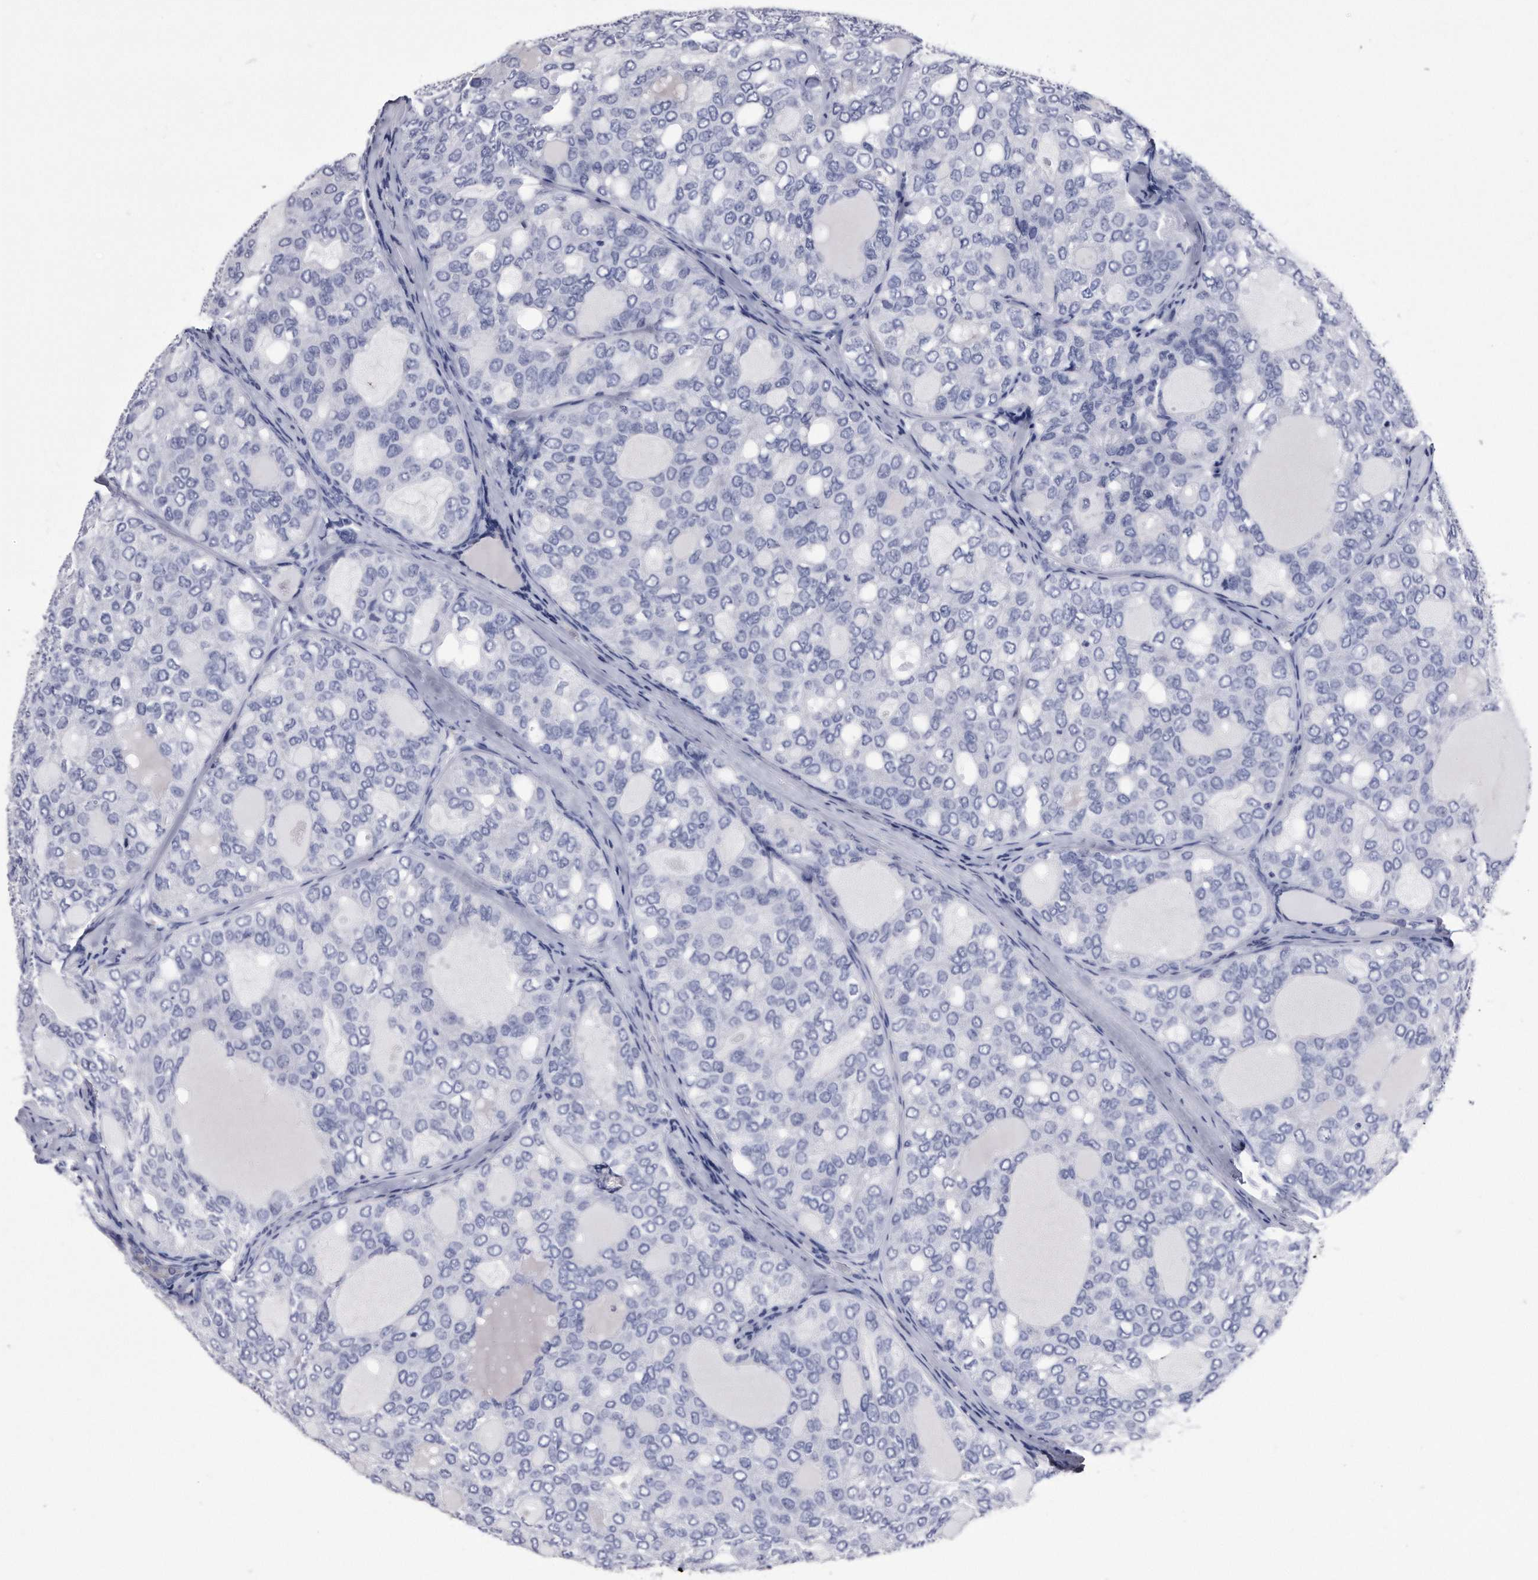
{"staining": {"intensity": "negative", "quantity": "none", "location": "none"}, "tissue": "thyroid cancer", "cell_type": "Tumor cells", "image_type": "cancer", "snomed": [{"axis": "morphology", "description": "Follicular adenoma carcinoma, NOS"}, {"axis": "topography", "description": "Thyroid gland"}], "caption": "This is a micrograph of immunohistochemistry staining of thyroid cancer, which shows no expression in tumor cells.", "gene": "KCTD8", "patient": {"sex": "male", "age": 75}}